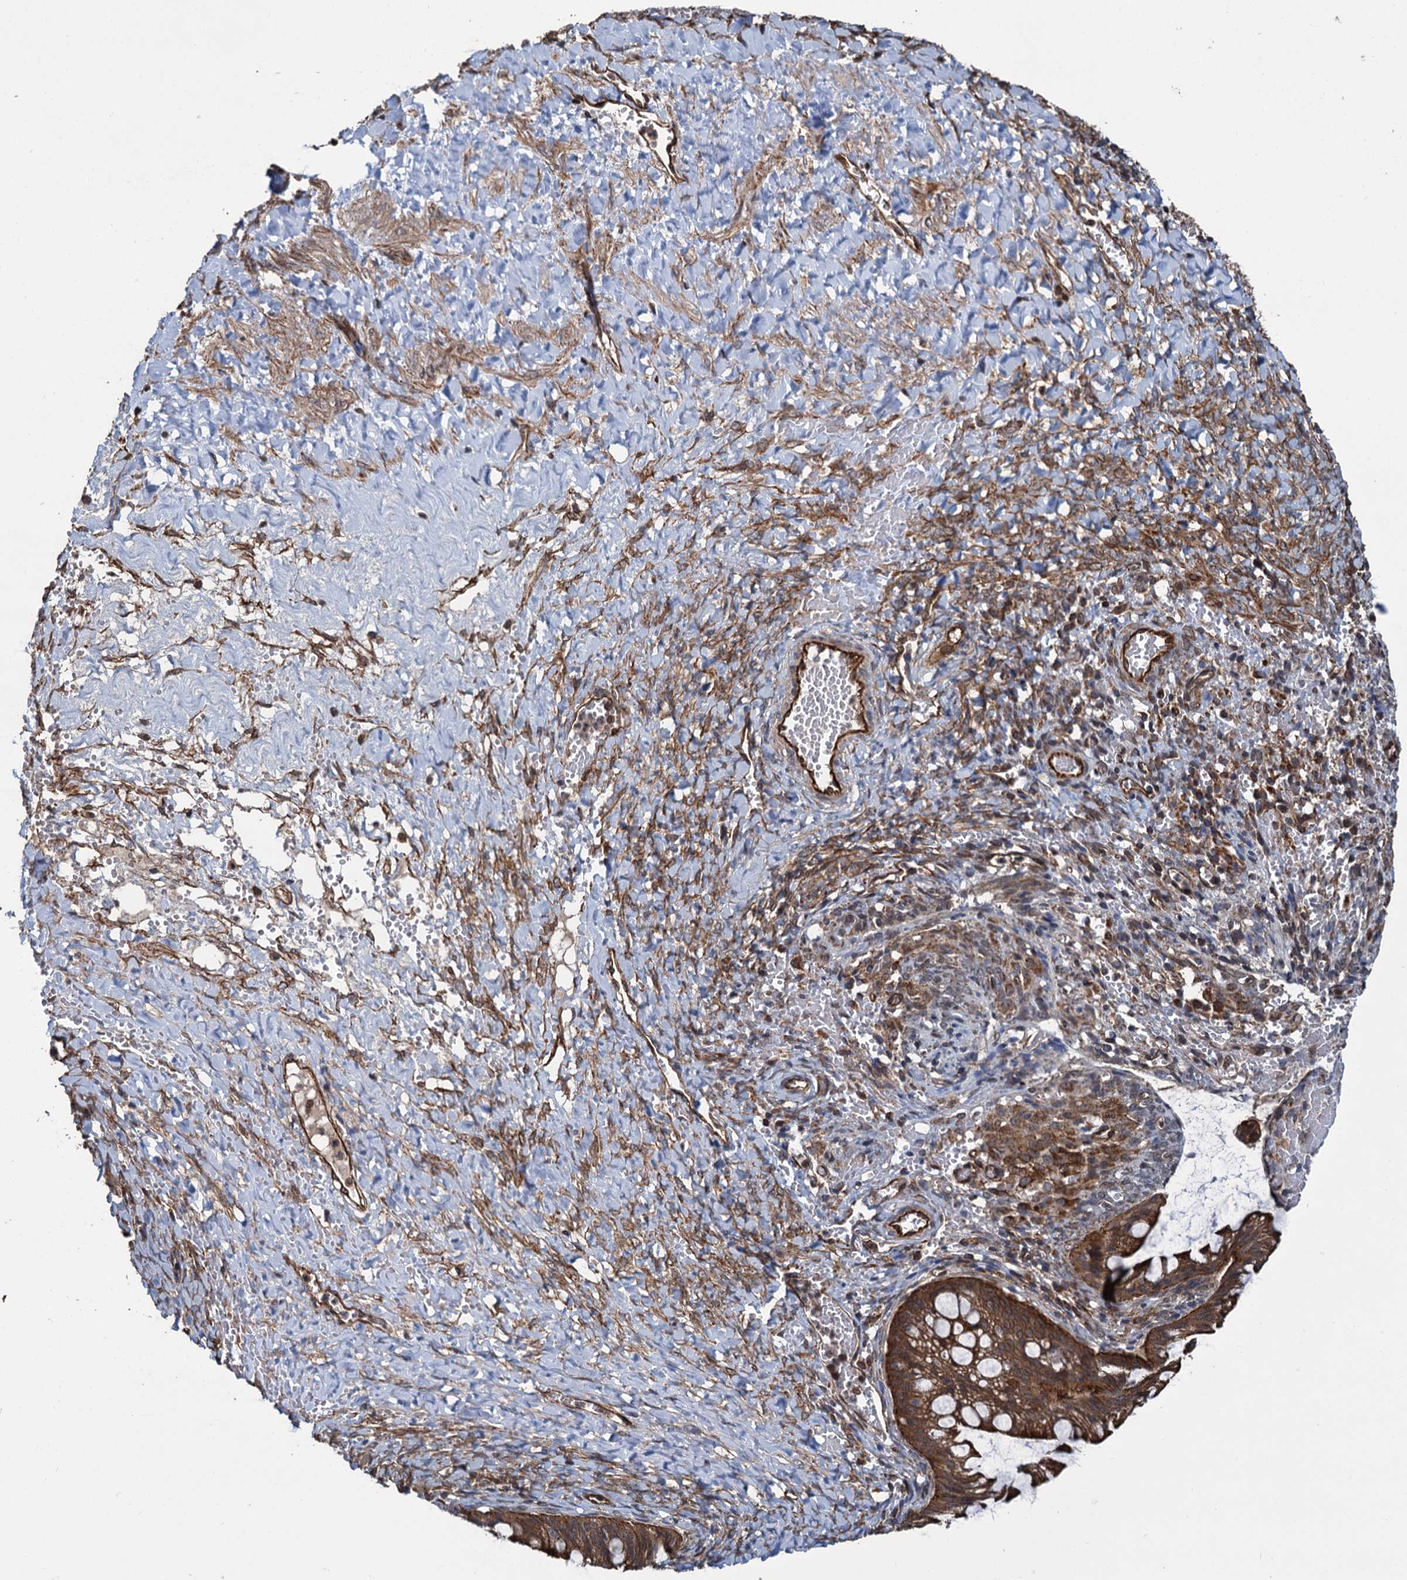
{"staining": {"intensity": "strong", "quantity": ">75%", "location": "cytoplasmic/membranous"}, "tissue": "ovarian cancer", "cell_type": "Tumor cells", "image_type": "cancer", "snomed": [{"axis": "morphology", "description": "Cystadenocarcinoma, mucinous, NOS"}, {"axis": "topography", "description": "Ovary"}], "caption": "A brown stain shows strong cytoplasmic/membranous expression of a protein in human ovarian mucinous cystadenocarcinoma tumor cells. The staining was performed using DAB (3,3'-diaminobenzidine), with brown indicating positive protein expression. Nuclei are stained blue with hematoxylin.", "gene": "ZFYVE19", "patient": {"sex": "female", "age": 73}}